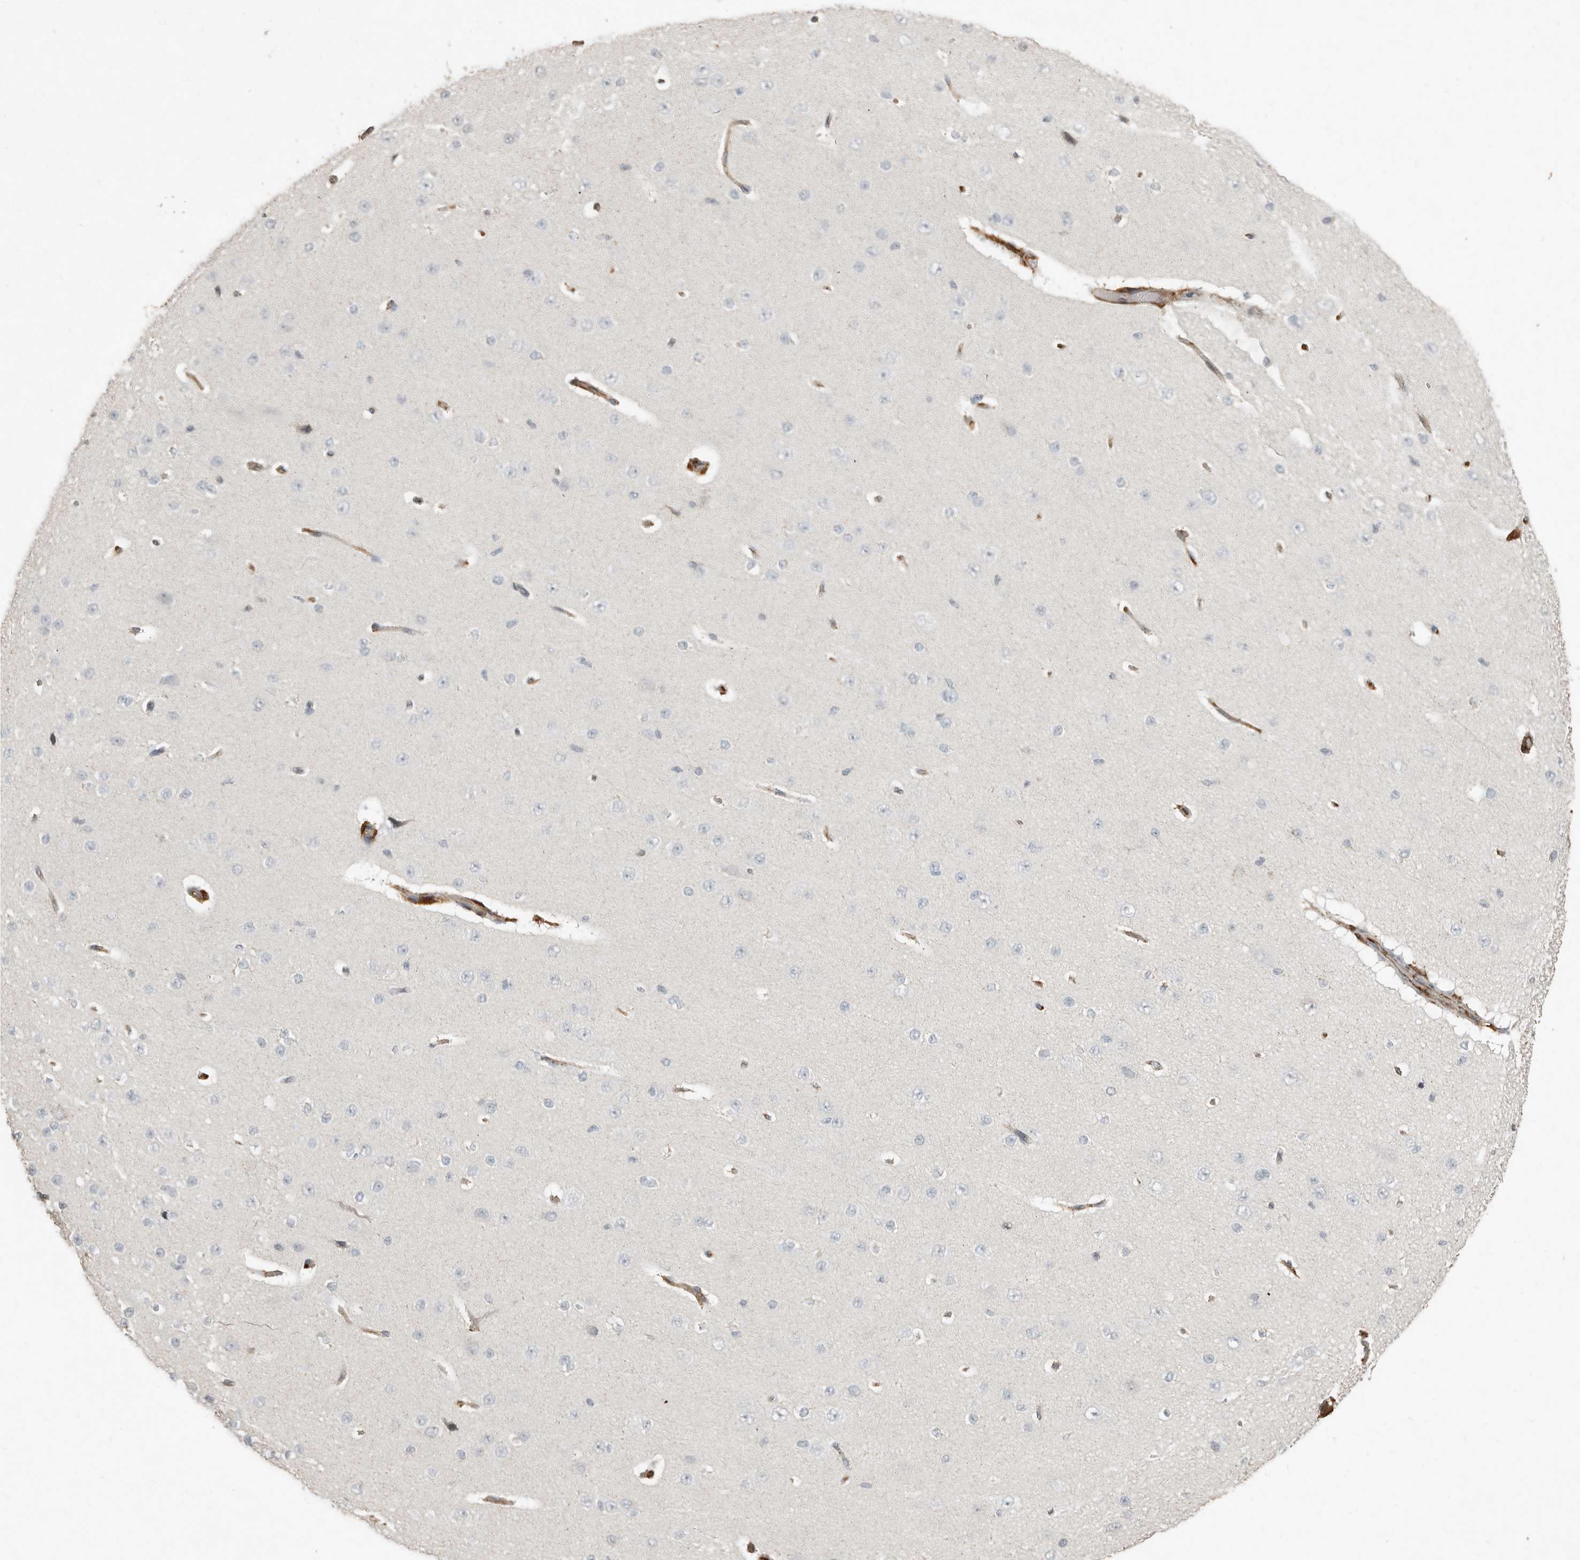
{"staining": {"intensity": "moderate", "quantity": "25%-75%", "location": "cytoplasmic/membranous"}, "tissue": "cerebral cortex", "cell_type": "Endothelial cells", "image_type": "normal", "snomed": [{"axis": "morphology", "description": "Normal tissue, NOS"}, {"axis": "morphology", "description": "Developmental malformation"}, {"axis": "topography", "description": "Cerebral cortex"}], "caption": "Immunohistochemical staining of benign human cerebral cortex reveals 25%-75% levels of moderate cytoplasmic/membranous protein positivity in approximately 25%-75% of endothelial cells.", "gene": "KLHL38", "patient": {"sex": "female", "age": 30}}